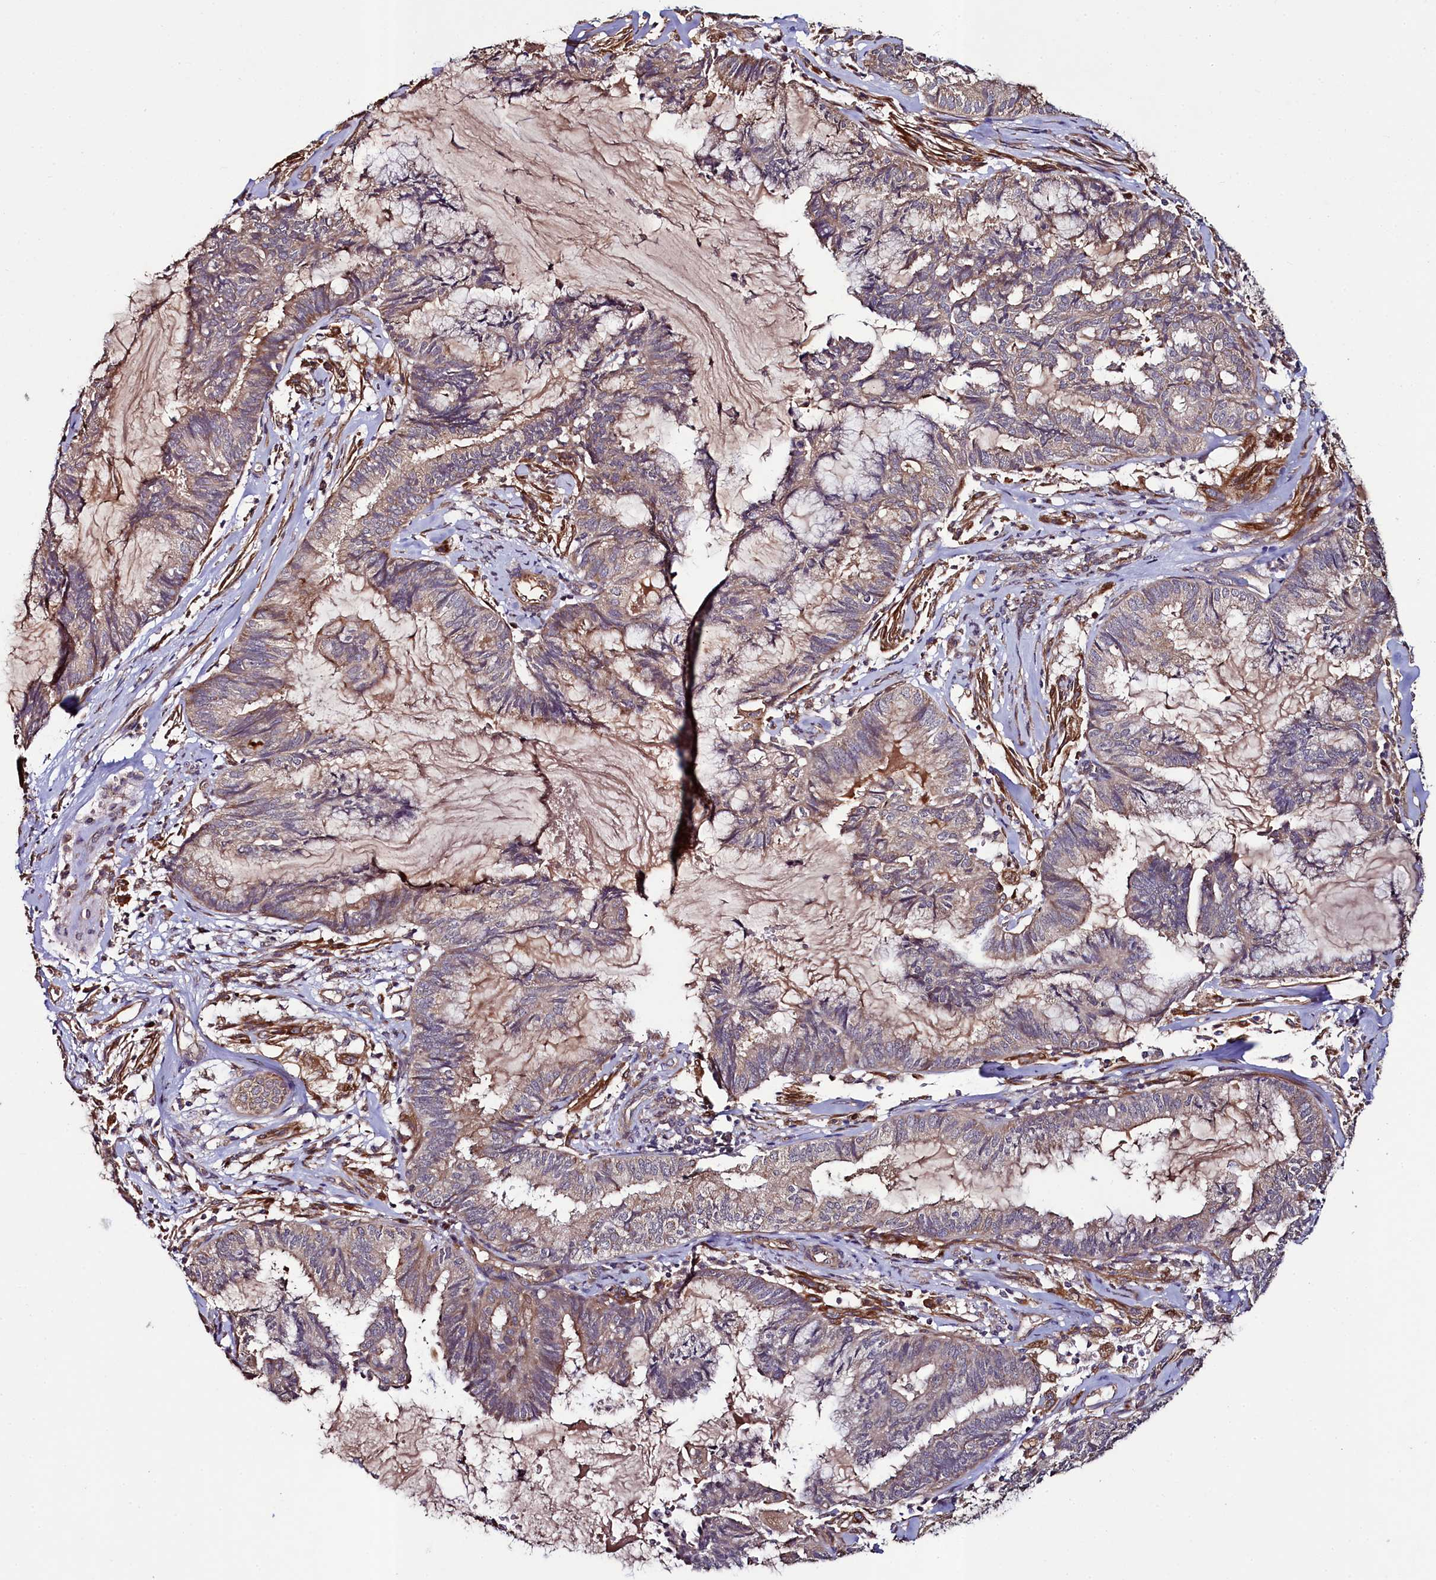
{"staining": {"intensity": "weak", "quantity": "<25%", "location": "cytoplasmic/membranous"}, "tissue": "endometrial cancer", "cell_type": "Tumor cells", "image_type": "cancer", "snomed": [{"axis": "morphology", "description": "Adenocarcinoma, NOS"}, {"axis": "topography", "description": "Endometrium"}], "caption": "Immunohistochemistry photomicrograph of neoplastic tissue: human endometrial cancer stained with DAB (3,3'-diaminobenzidine) displays no significant protein expression in tumor cells.", "gene": "CCDC102A", "patient": {"sex": "female", "age": 86}}